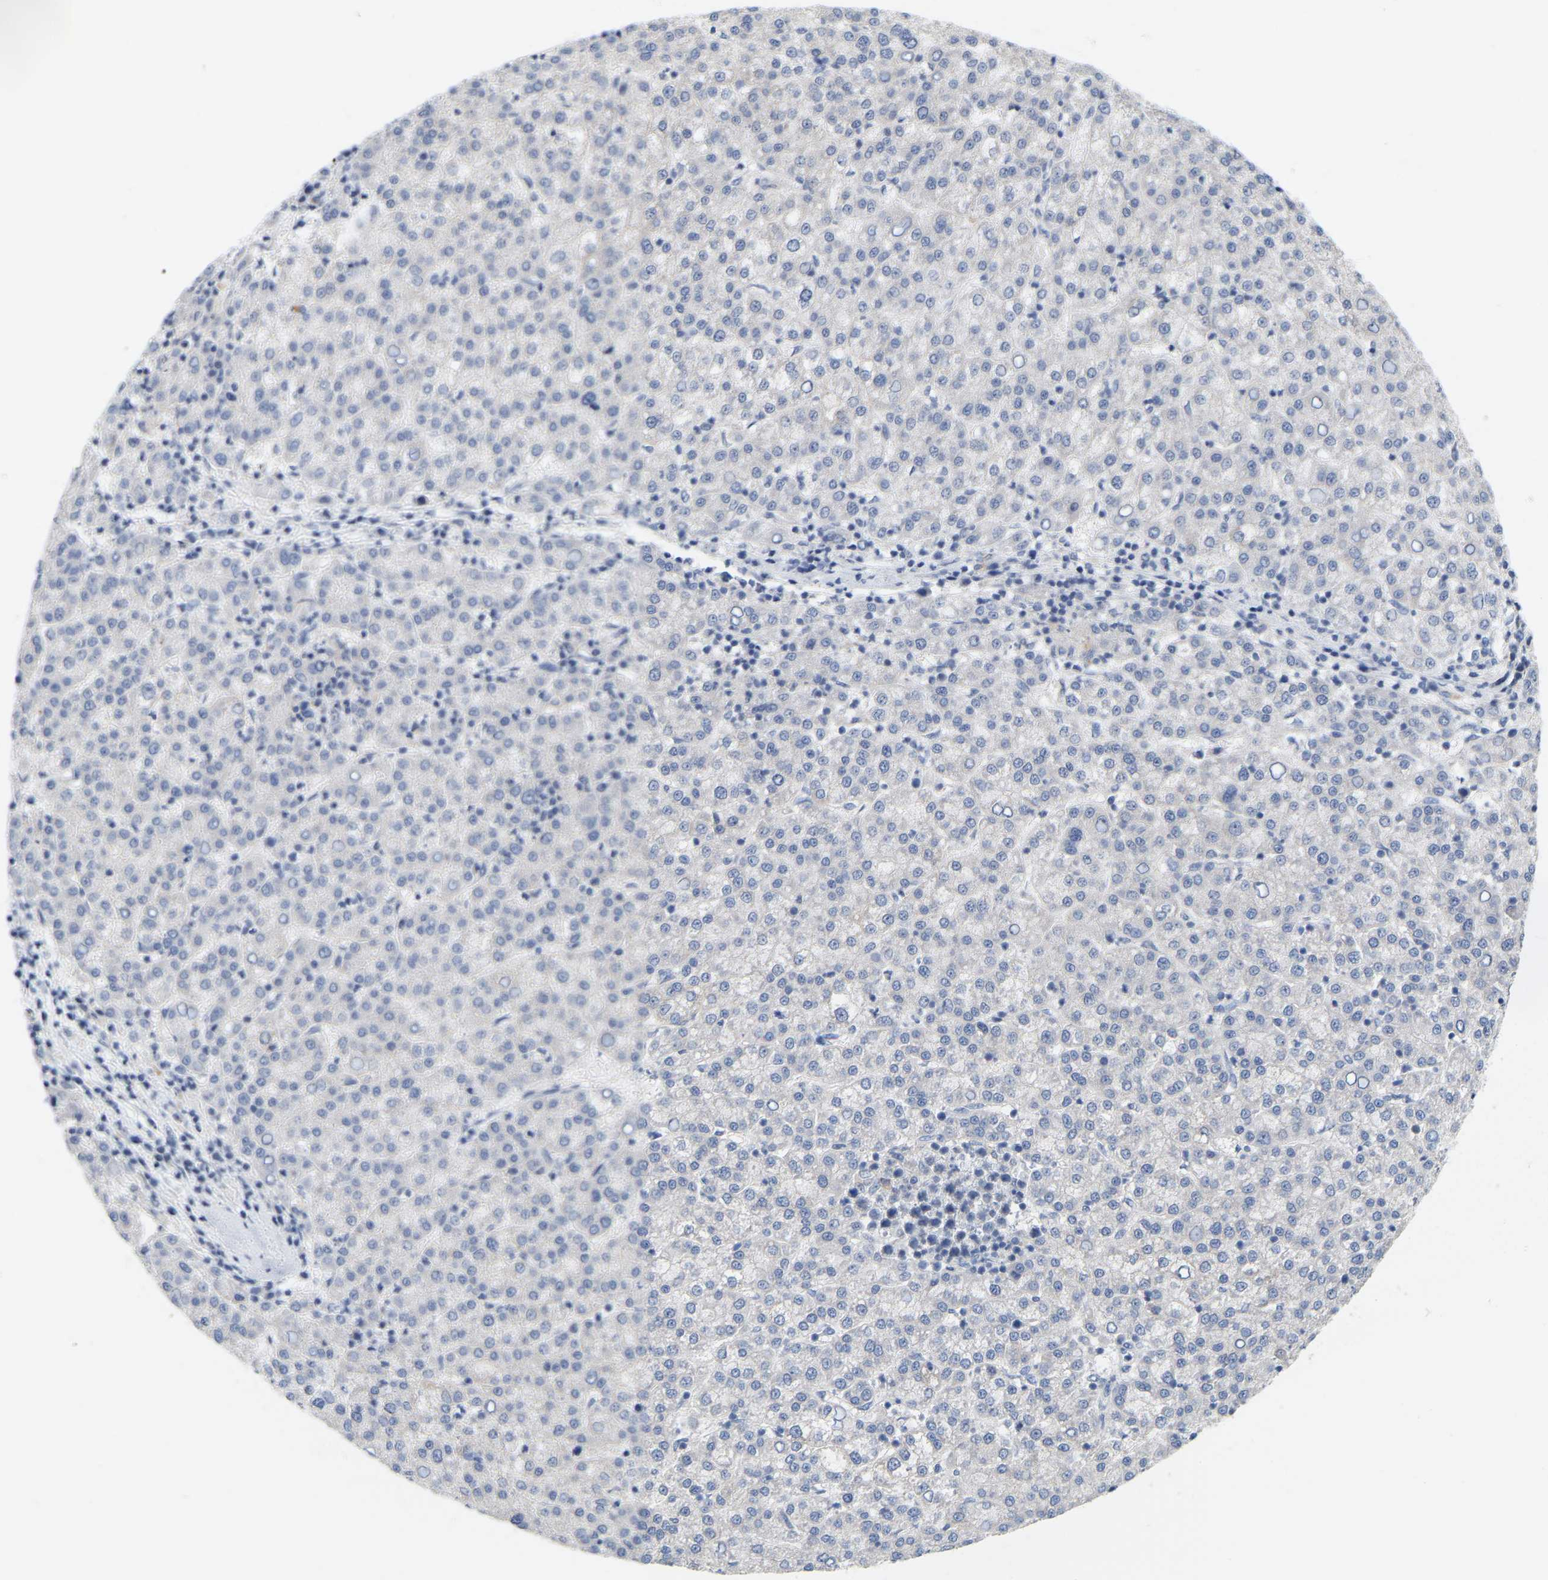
{"staining": {"intensity": "negative", "quantity": "none", "location": "none"}, "tissue": "liver cancer", "cell_type": "Tumor cells", "image_type": "cancer", "snomed": [{"axis": "morphology", "description": "Carcinoma, Hepatocellular, NOS"}, {"axis": "topography", "description": "Liver"}], "caption": "DAB (3,3'-diaminobenzidine) immunohistochemical staining of human liver cancer (hepatocellular carcinoma) exhibits no significant staining in tumor cells.", "gene": "WIPI2", "patient": {"sex": "female", "age": 58}}